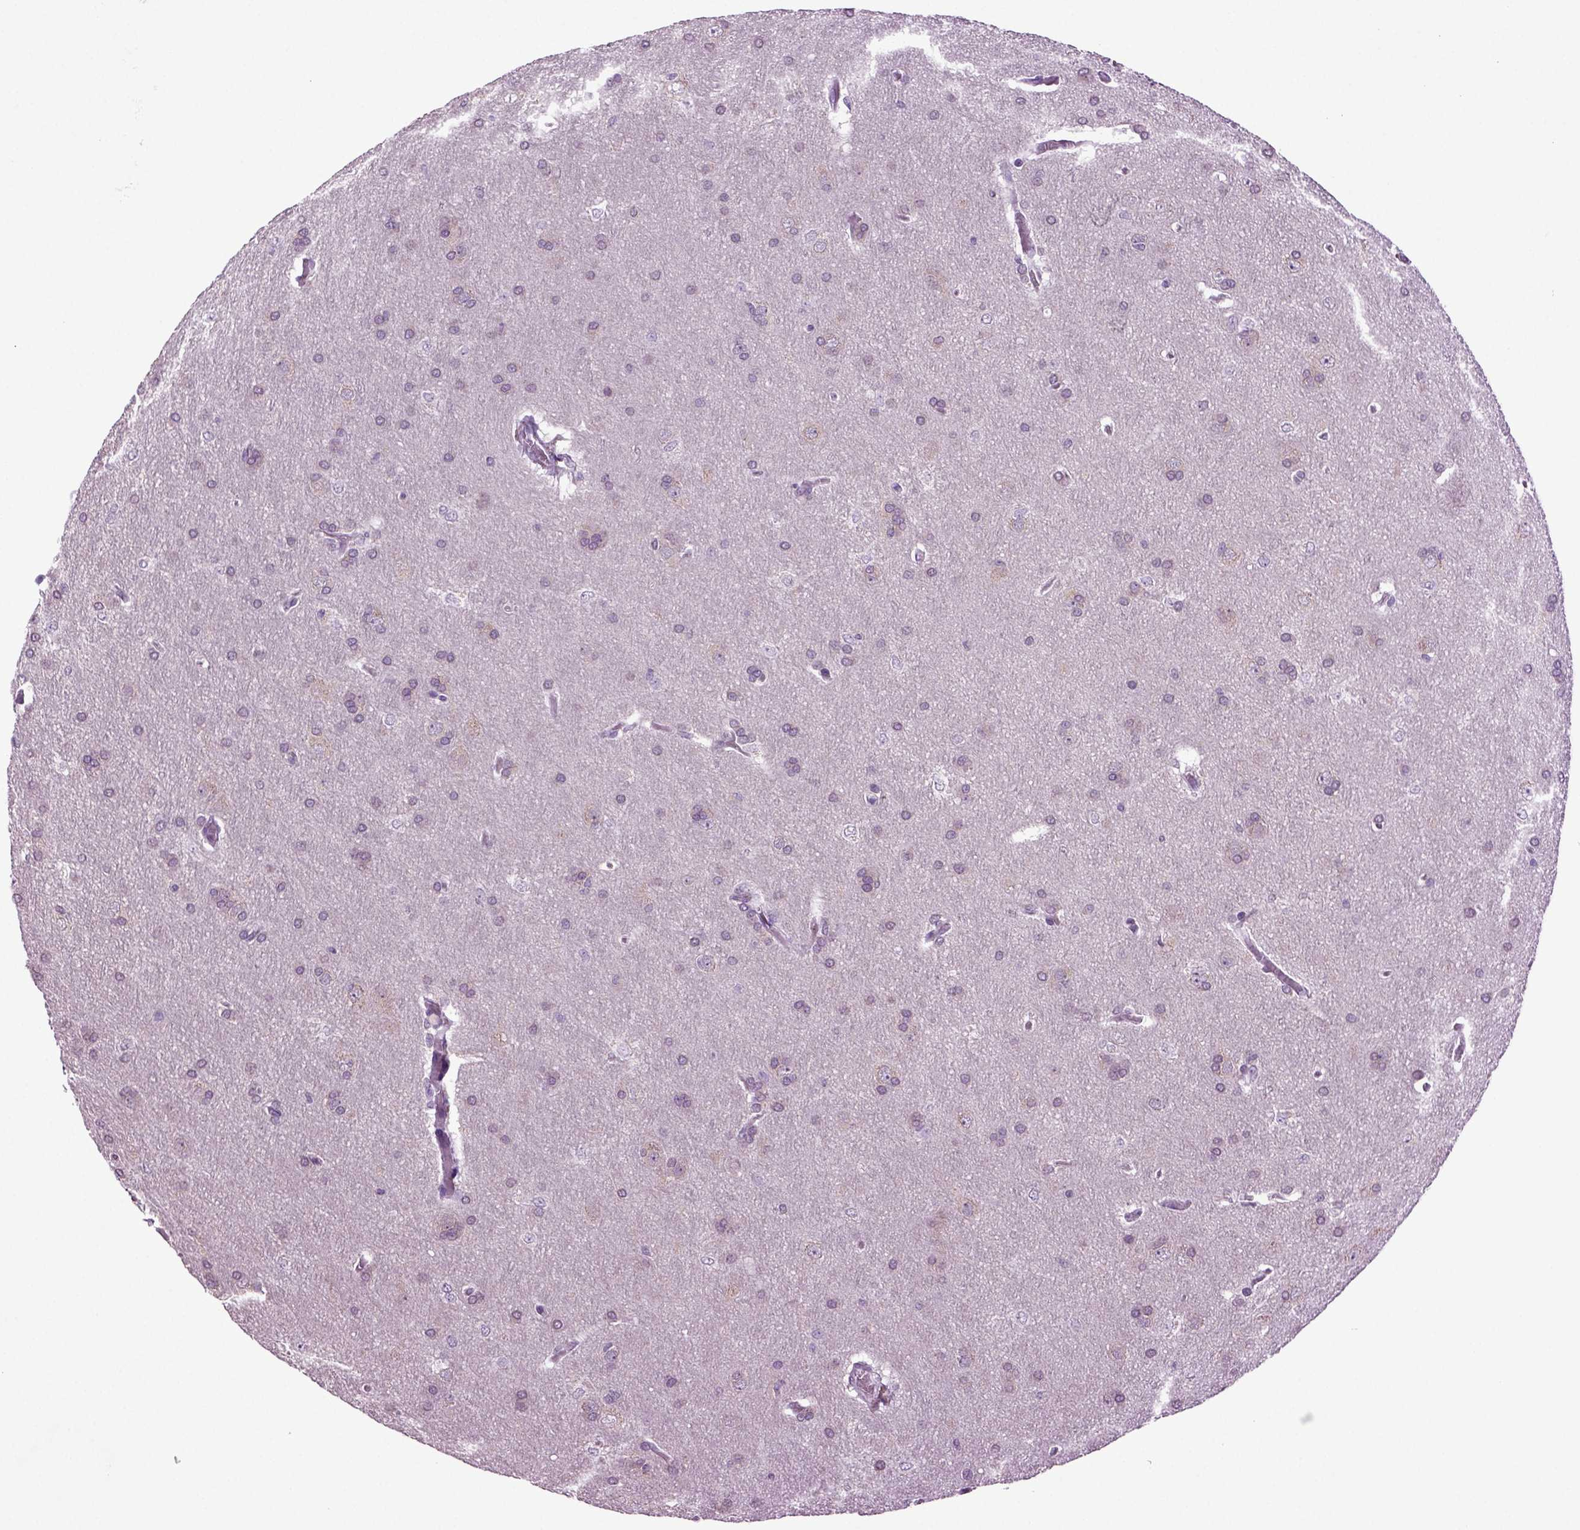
{"staining": {"intensity": "negative", "quantity": "none", "location": "none"}, "tissue": "glioma", "cell_type": "Tumor cells", "image_type": "cancer", "snomed": [{"axis": "morphology", "description": "Glioma, malignant, Low grade"}, {"axis": "topography", "description": "Brain"}], "caption": "A histopathology image of malignant low-grade glioma stained for a protein exhibits no brown staining in tumor cells.", "gene": "PLCH2", "patient": {"sex": "female", "age": 32}}